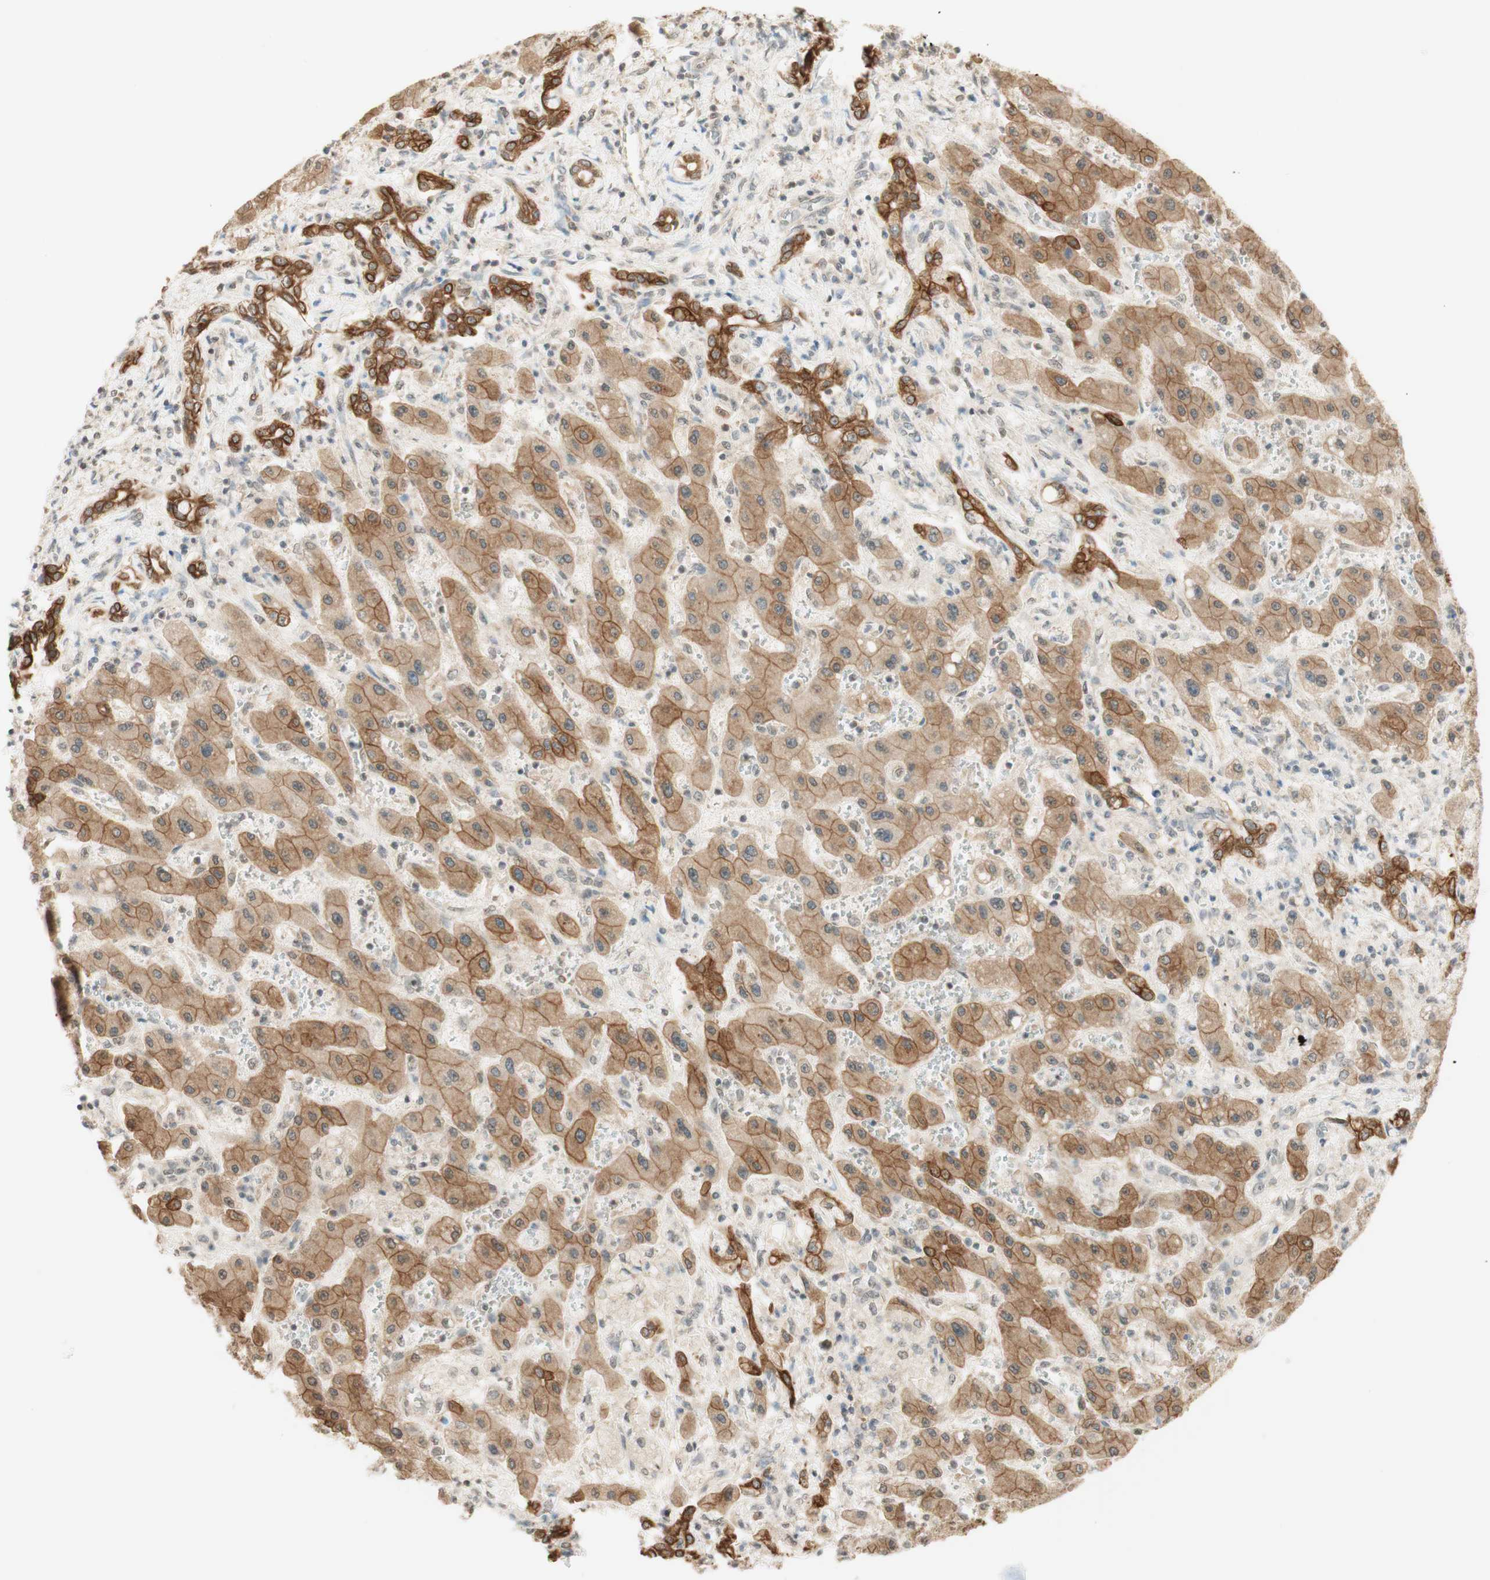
{"staining": {"intensity": "moderate", "quantity": ">75%", "location": "cytoplasmic/membranous"}, "tissue": "liver cancer", "cell_type": "Tumor cells", "image_type": "cancer", "snomed": [{"axis": "morphology", "description": "Cholangiocarcinoma"}, {"axis": "topography", "description": "Liver"}], "caption": "Protein staining exhibits moderate cytoplasmic/membranous expression in about >75% of tumor cells in liver cancer.", "gene": "SPINT2", "patient": {"sex": "male", "age": 50}}